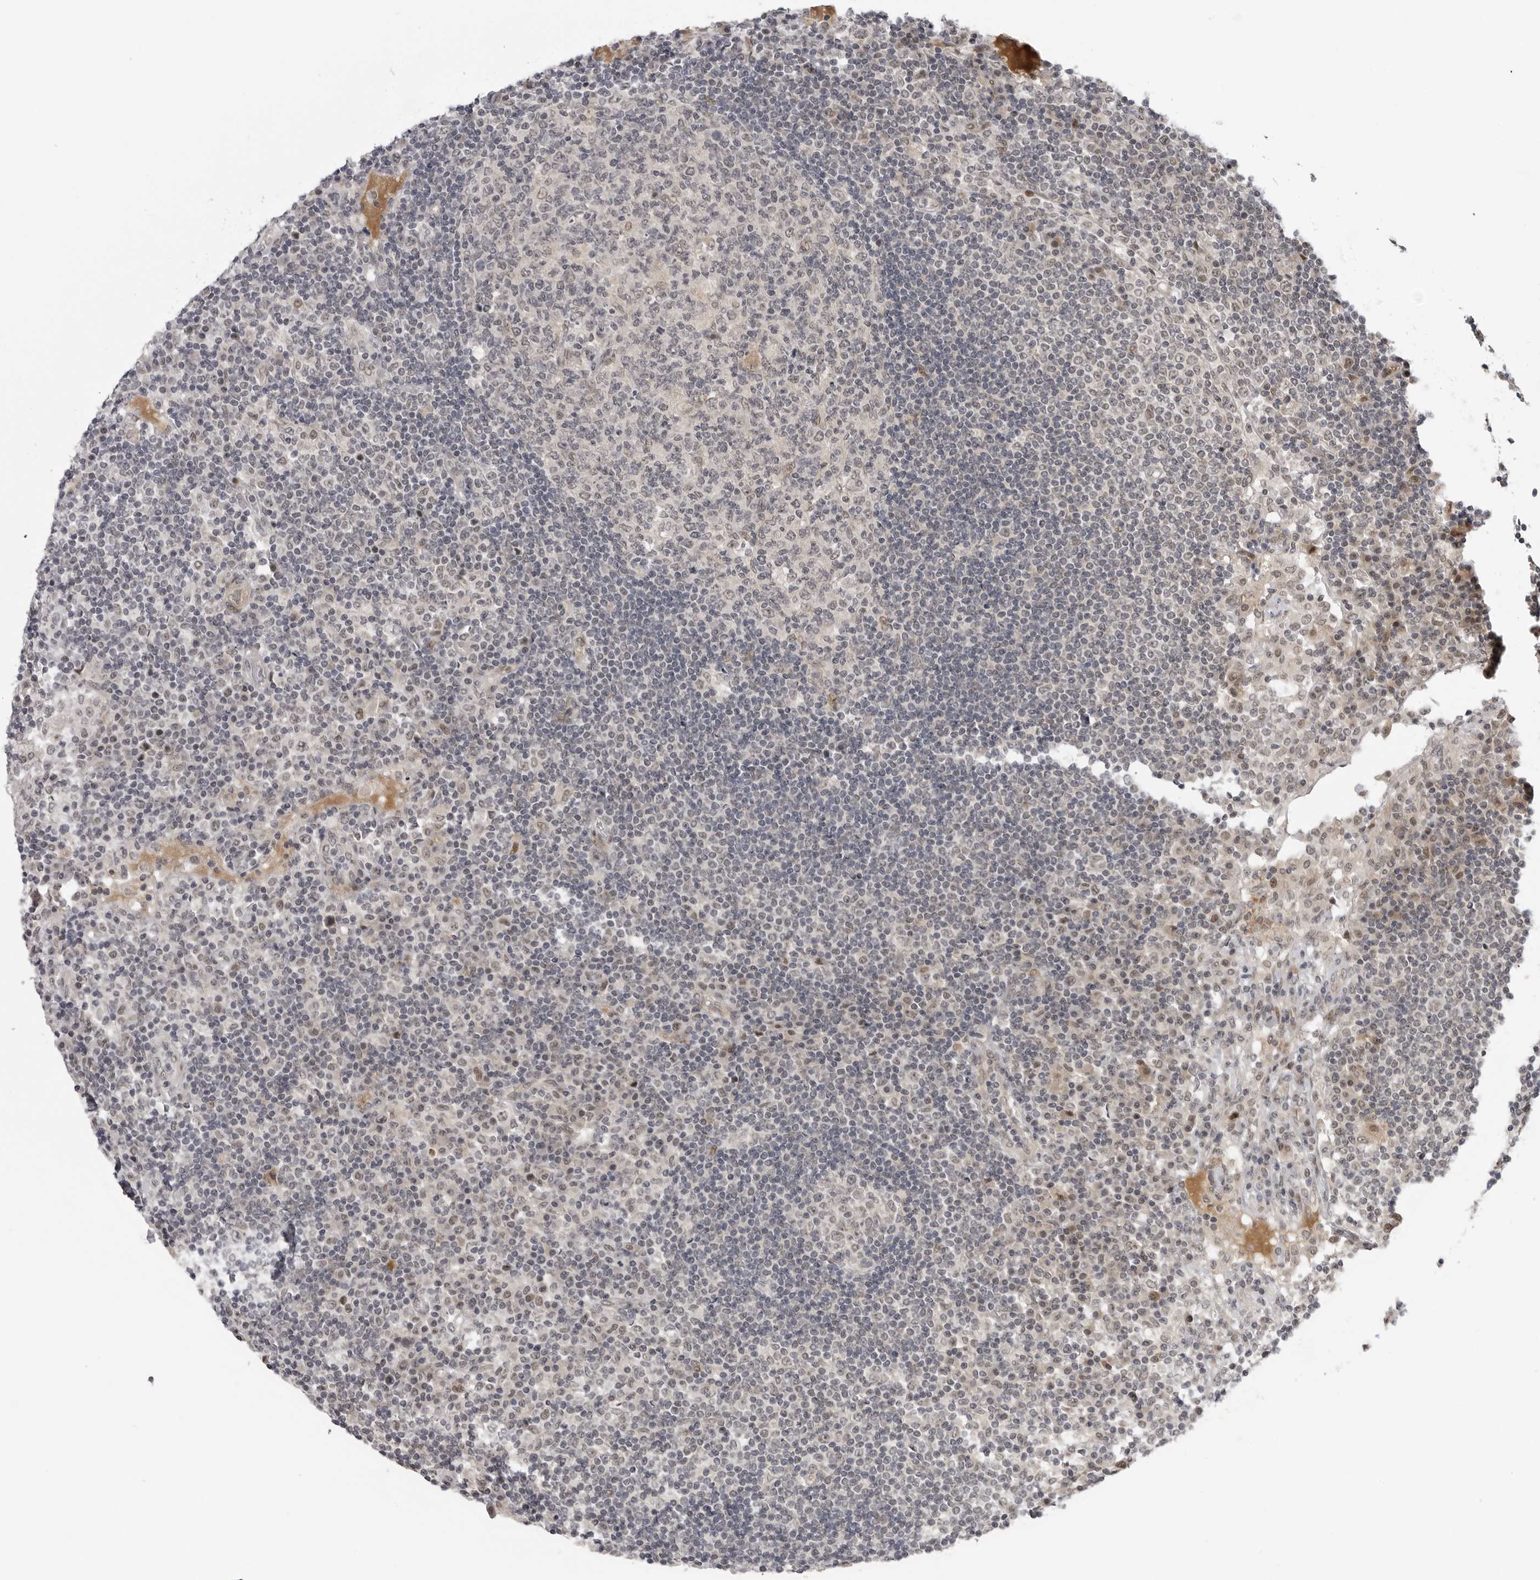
{"staining": {"intensity": "negative", "quantity": "none", "location": "none"}, "tissue": "lymph node", "cell_type": "Germinal center cells", "image_type": "normal", "snomed": [{"axis": "morphology", "description": "Normal tissue, NOS"}, {"axis": "topography", "description": "Lymph node"}], "caption": "The micrograph exhibits no significant positivity in germinal center cells of lymph node. Brightfield microscopy of IHC stained with DAB (brown) and hematoxylin (blue), captured at high magnification.", "gene": "ALPK2", "patient": {"sex": "female", "age": 53}}